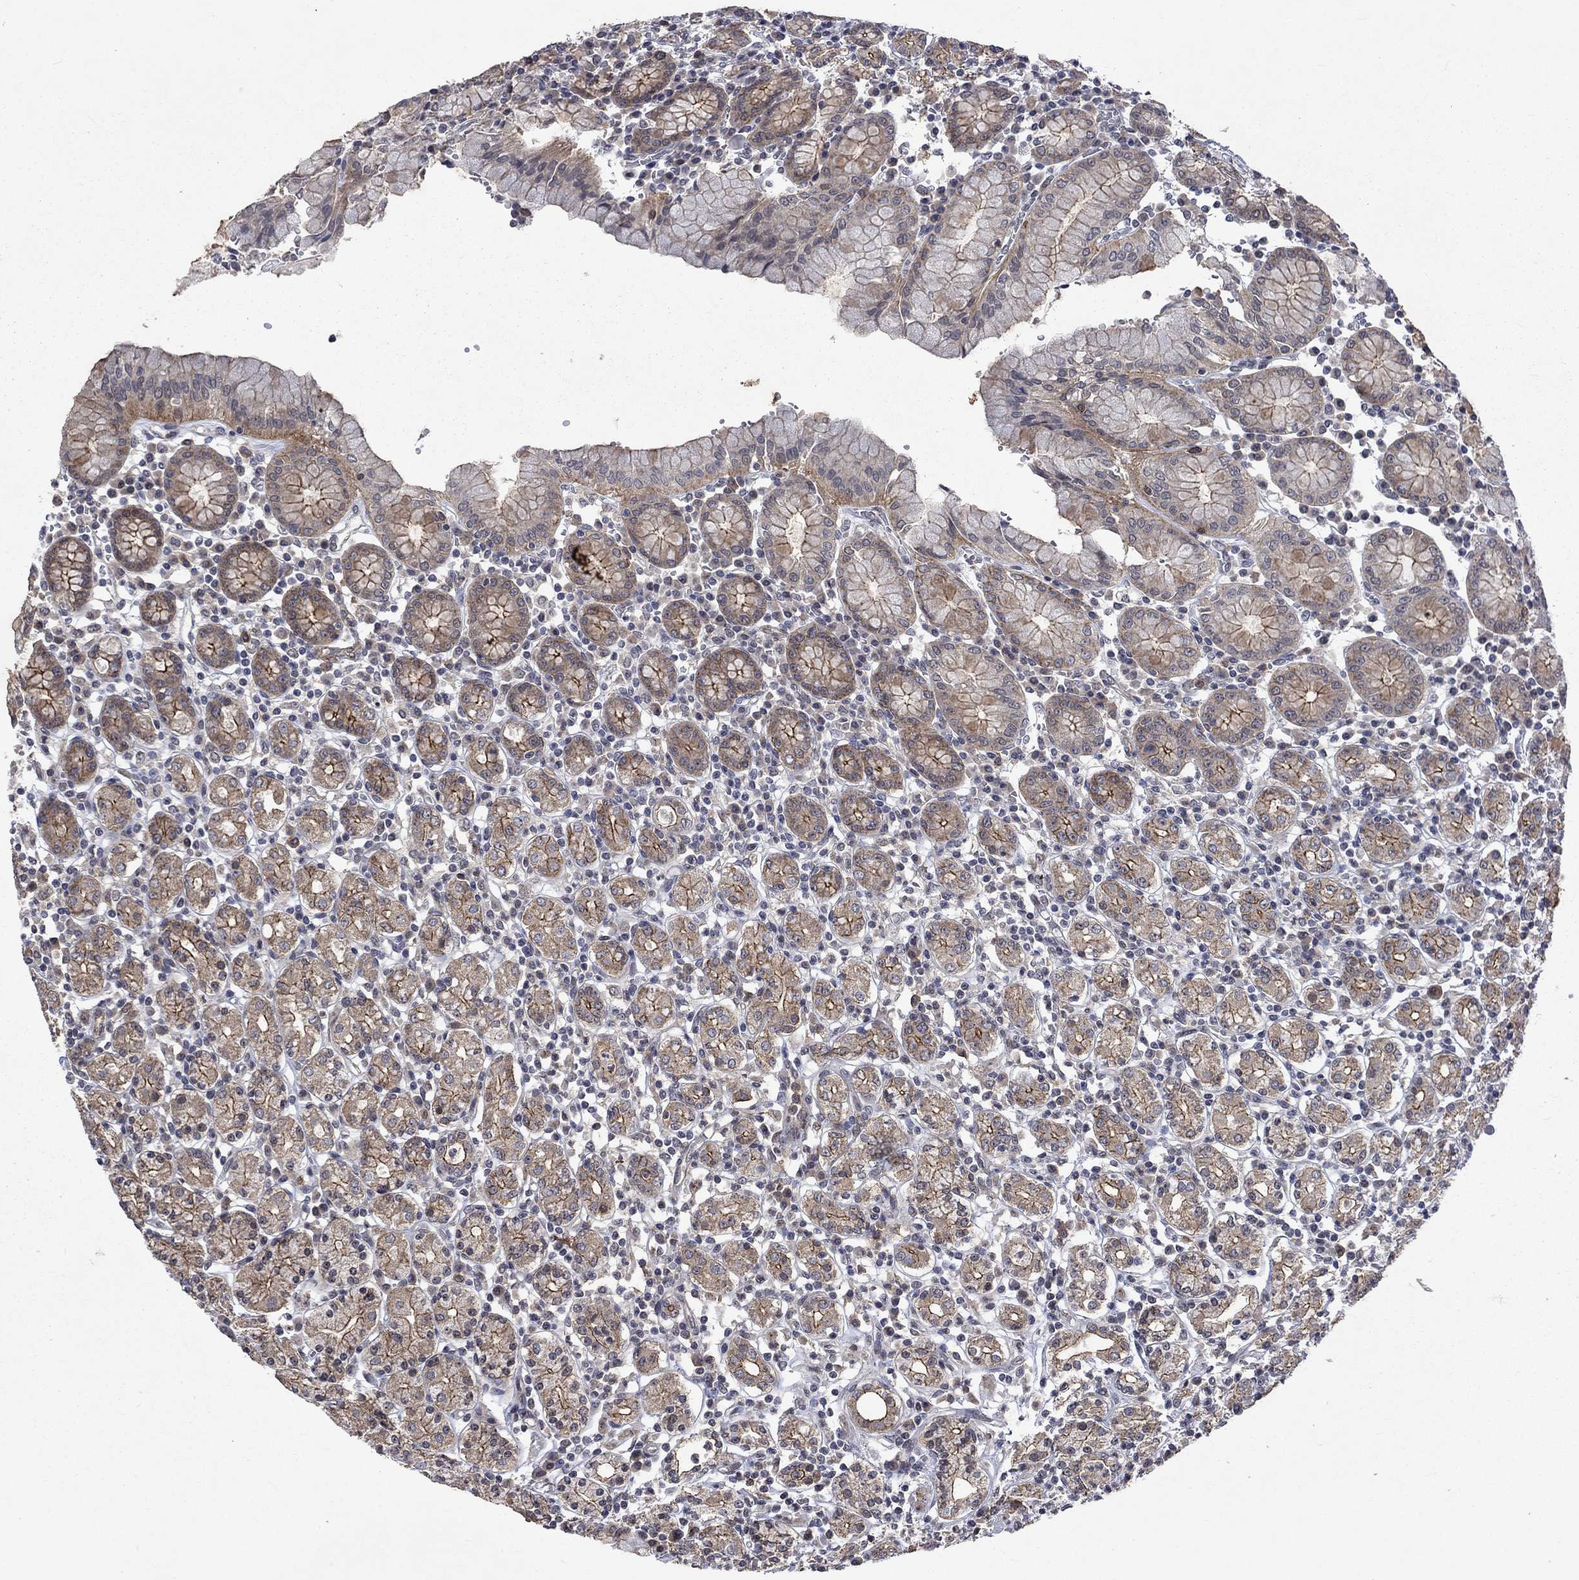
{"staining": {"intensity": "moderate", "quantity": "25%-75%", "location": "cytoplasmic/membranous"}, "tissue": "stomach", "cell_type": "Glandular cells", "image_type": "normal", "snomed": [{"axis": "morphology", "description": "Normal tissue, NOS"}, {"axis": "topography", "description": "Stomach, upper"}, {"axis": "topography", "description": "Stomach"}], "caption": "IHC photomicrograph of normal human stomach stained for a protein (brown), which demonstrates medium levels of moderate cytoplasmic/membranous positivity in about 25%-75% of glandular cells.", "gene": "PPP1R9A", "patient": {"sex": "male", "age": 62}}